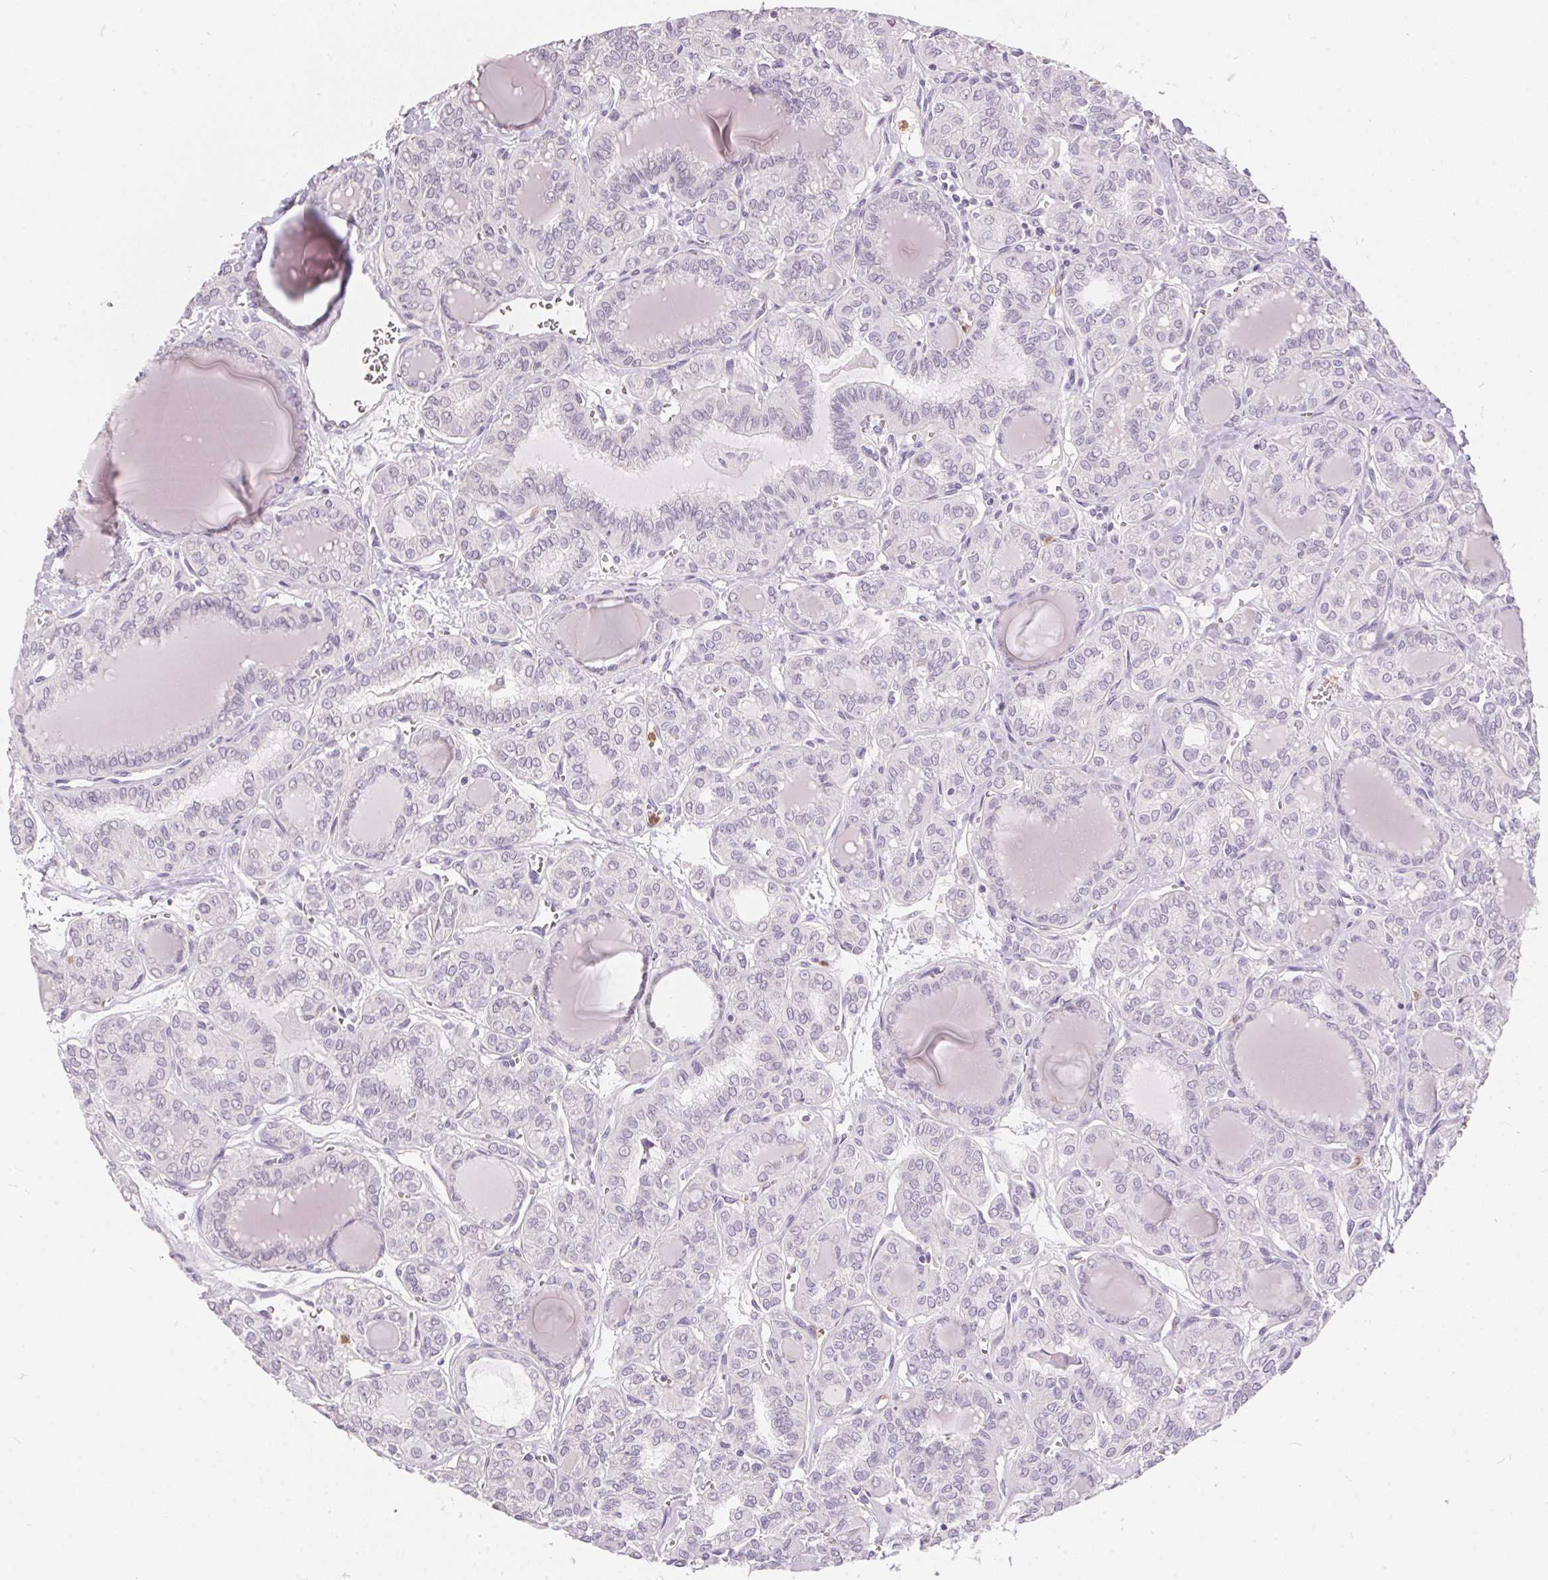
{"staining": {"intensity": "negative", "quantity": "none", "location": "none"}, "tissue": "thyroid cancer", "cell_type": "Tumor cells", "image_type": "cancer", "snomed": [{"axis": "morphology", "description": "Papillary adenocarcinoma, NOS"}, {"axis": "topography", "description": "Thyroid gland"}], "caption": "This is an IHC histopathology image of human thyroid cancer. There is no positivity in tumor cells.", "gene": "SERPINB1", "patient": {"sex": "female", "age": 41}}